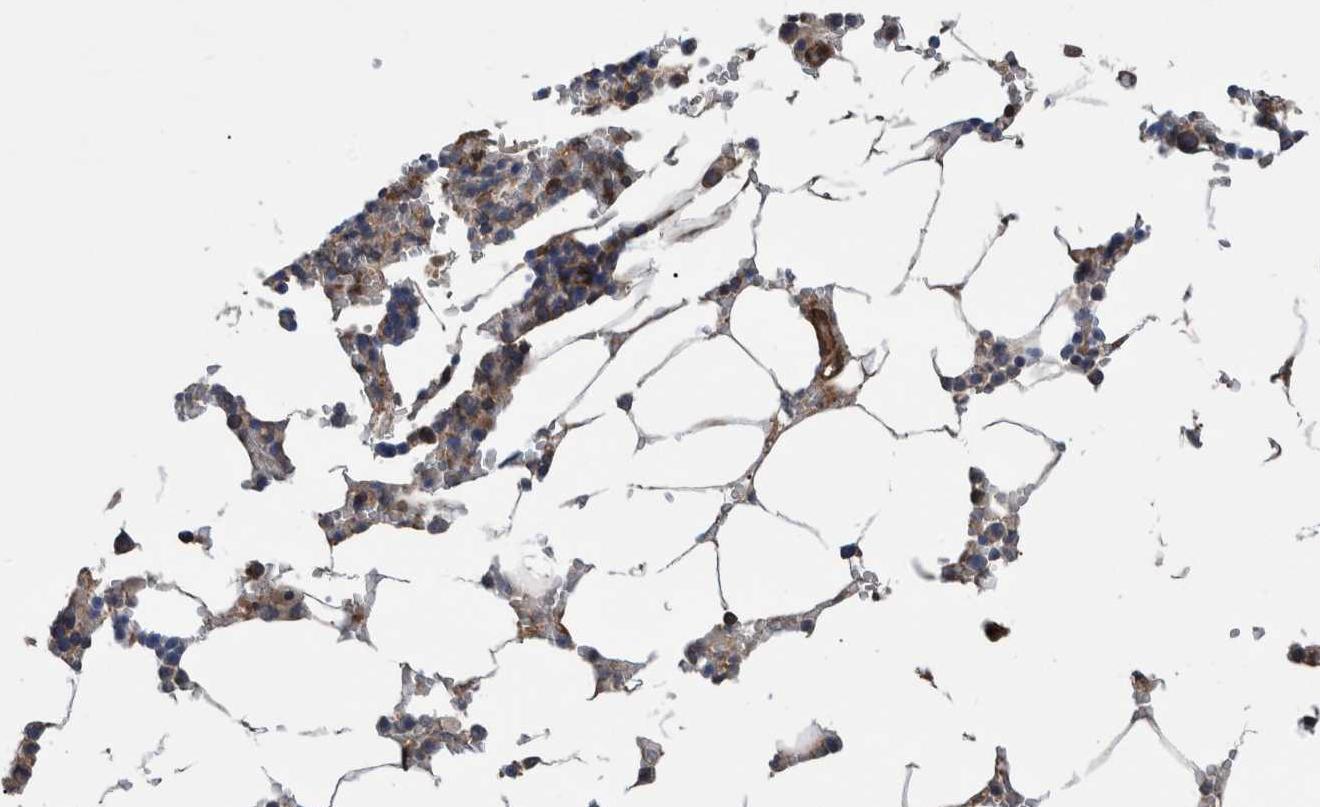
{"staining": {"intensity": "moderate", "quantity": "25%-75%", "location": "cytoplasmic/membranous"}, "tissue": "bone marrow", "cell_type": "Hematopoietic cells", "image_type": "normal", "snomed": [{"axis": "morphology", "description": "Normal tissue, NOS"}, {"axis": "topography", "description": "Bone marrow"}], "caption": "Approximately 25%-75% of hematopoietic cells in normal human bone marrow demonstrate moderate cytoplasmic/membranous protein staining as visualized by brown immunohistochemical staining.", "gene": "GRPEL2", "patient": {"sex": "male", "age": 70}}